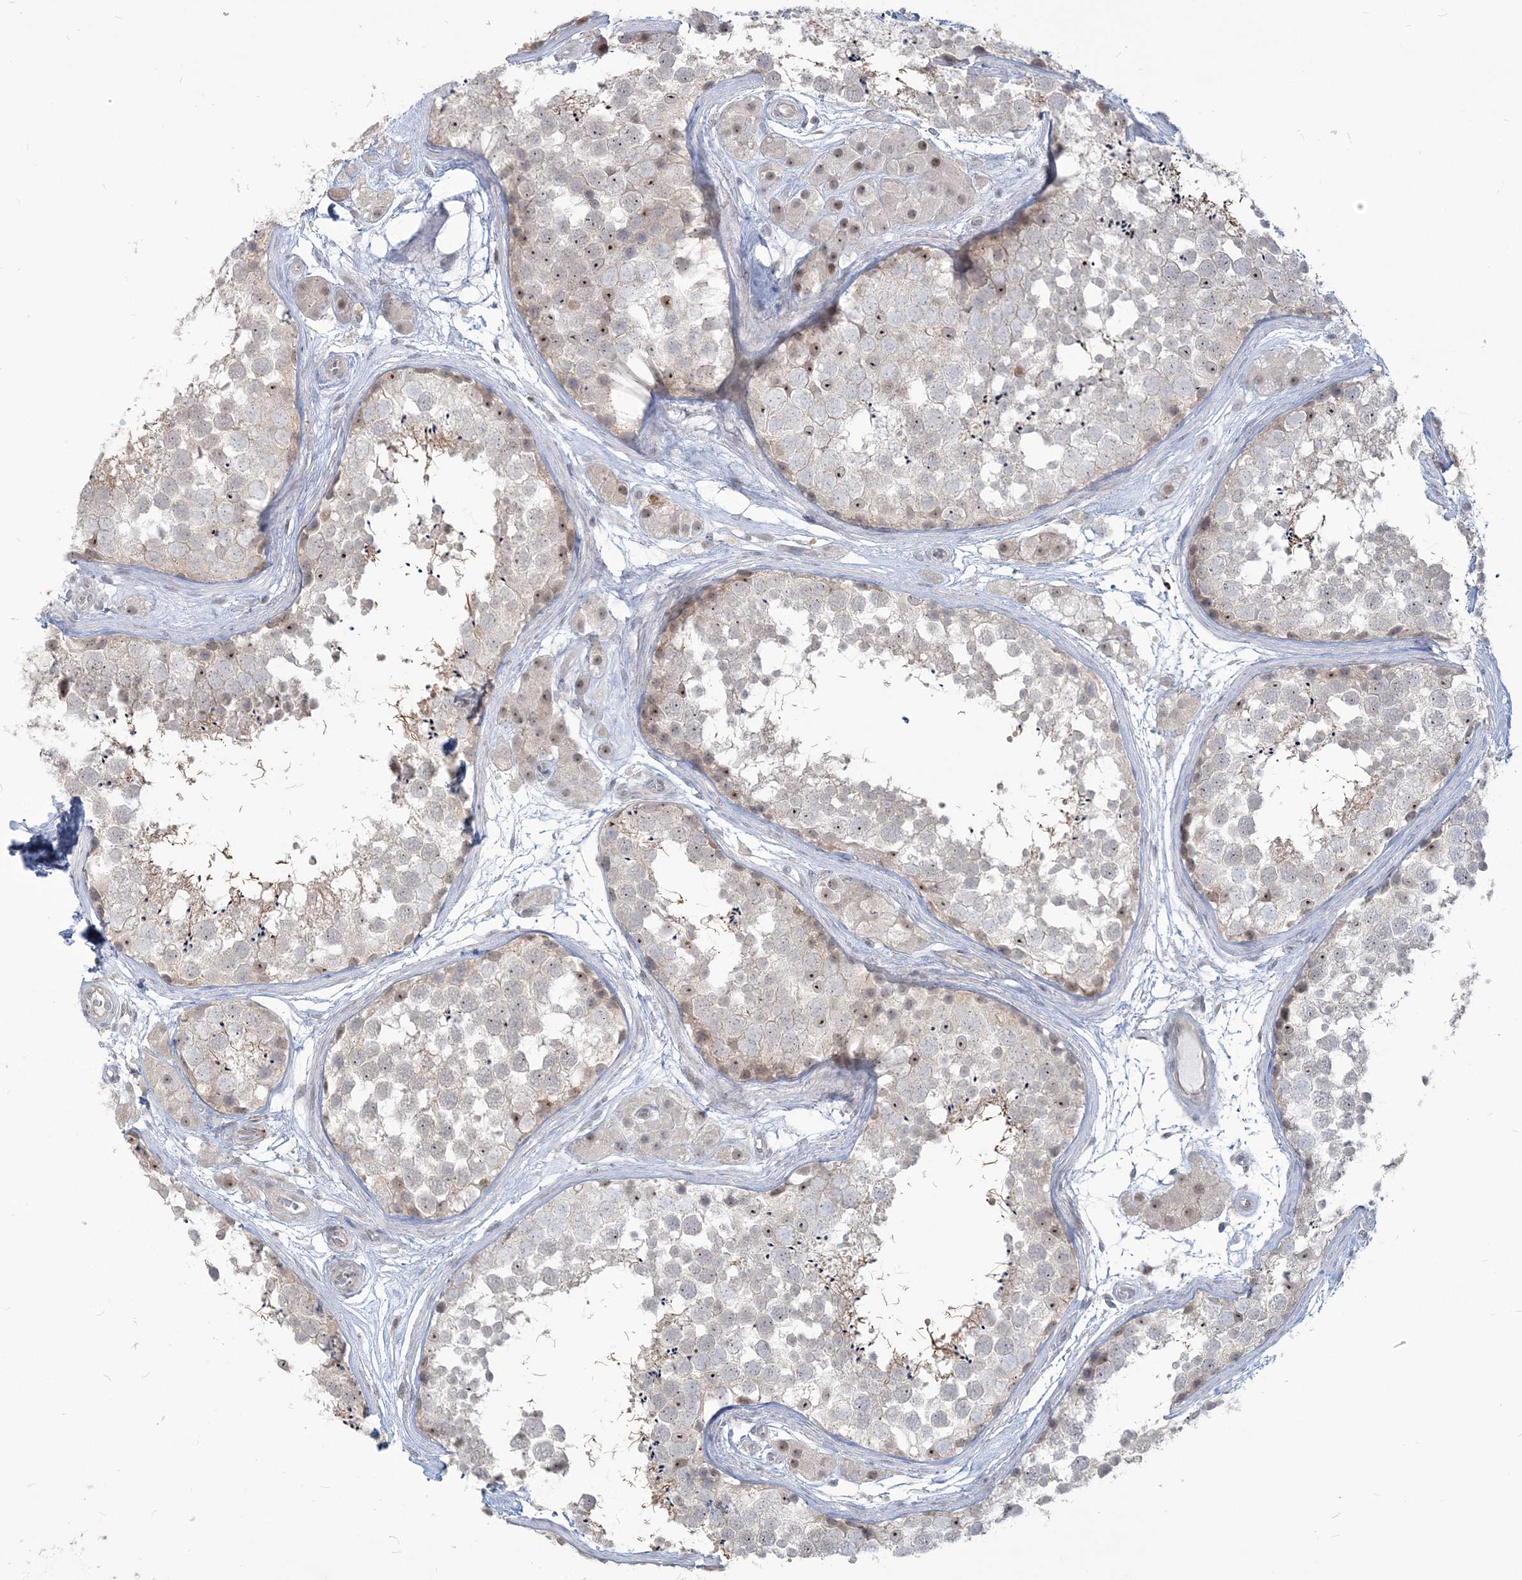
{"staining": {"intensity": "moderate", "quantity": "<25%", "location": "nuclear"}, "tissue": "testis", "cell_type": "Cells in seminiferous ducts", "image_type": "normal", "snomed": [{"axis": "morphology", "description": "Normal tissue, NOS"}, {"axis": "topography", "description": "Testis"}], "caption": "High-power microscopy captured an immunohistochemistry histopathology image of unremarkable testis, revealing moderate nuclear staining in about <25% of cells in seminiferous ducts. The staining was performed using DAB (3,3'-diaminobenzidine) to visualize the protein expression in brown, while the nuclei were stained in blue with hematoxylin (Magnification: 20x).", "gene": "SDAD1", "patient": {"sex": "male", "age": 56}}